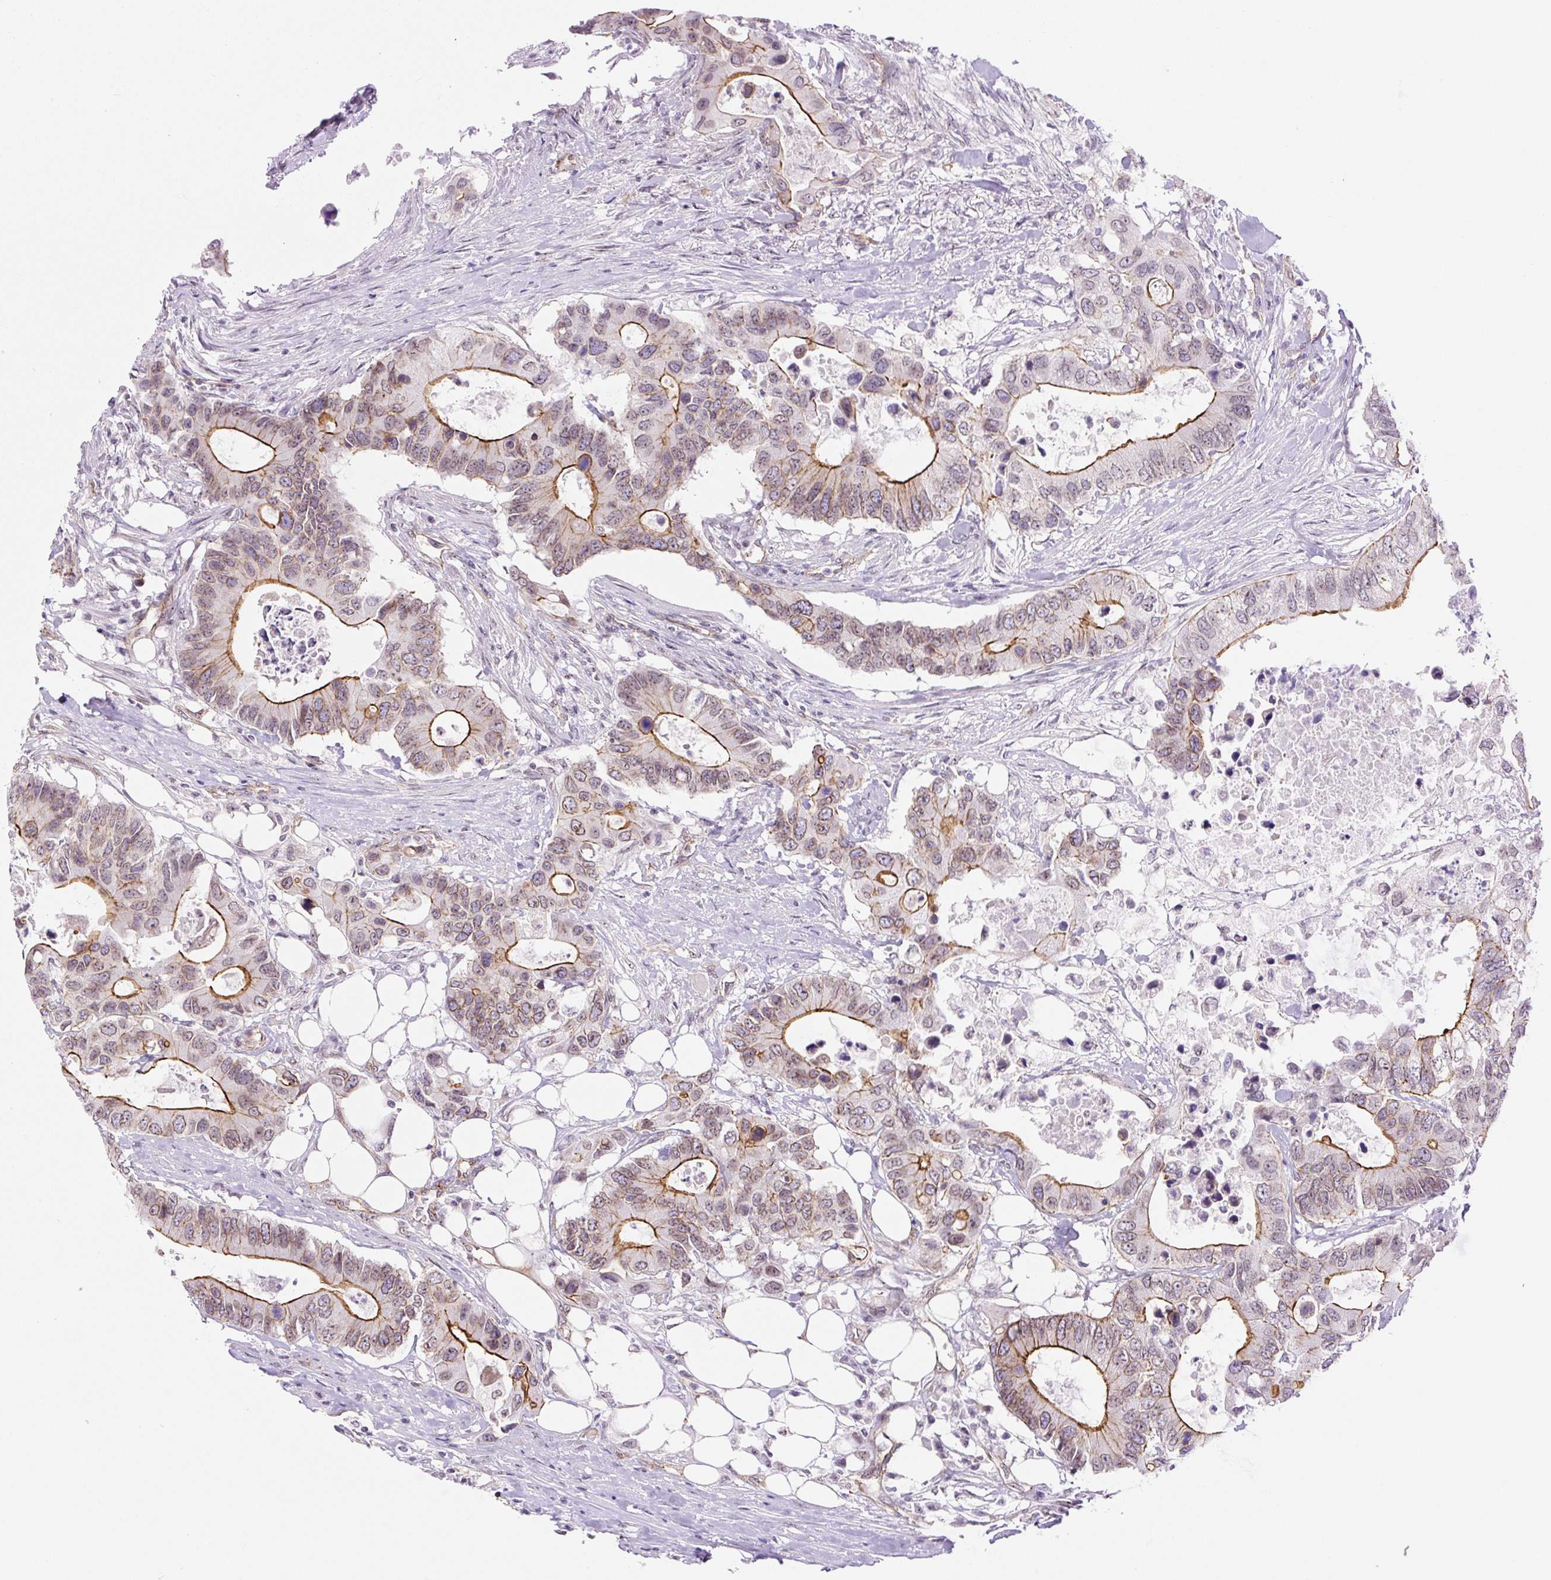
{"staining": {"intensity": "strong", "quantity": "25%-75%", "location": "cytoplasmic/membranous"}, "tissue": "colorectal cancer", "cell_type": "Tumor cells", "image_type": "cancer", "snomed": [{"axis": "morphology", "description": "Adenocarcinoma, NOS"}, {"axis": "topography", "description": "Colon"}], "caption": "IHC micrograph of neoplastic tissue: adenocarcinoma (colorectal) stained using immunohistochemistry shows high levels of strong protein expression localized specifically in the cytoplasmic/membranous of tumor cells, appearing as a cytoplasmic/membranous brown color.", "gene": "MYO5C", "patient": {"sex": "male", "age": 71}}